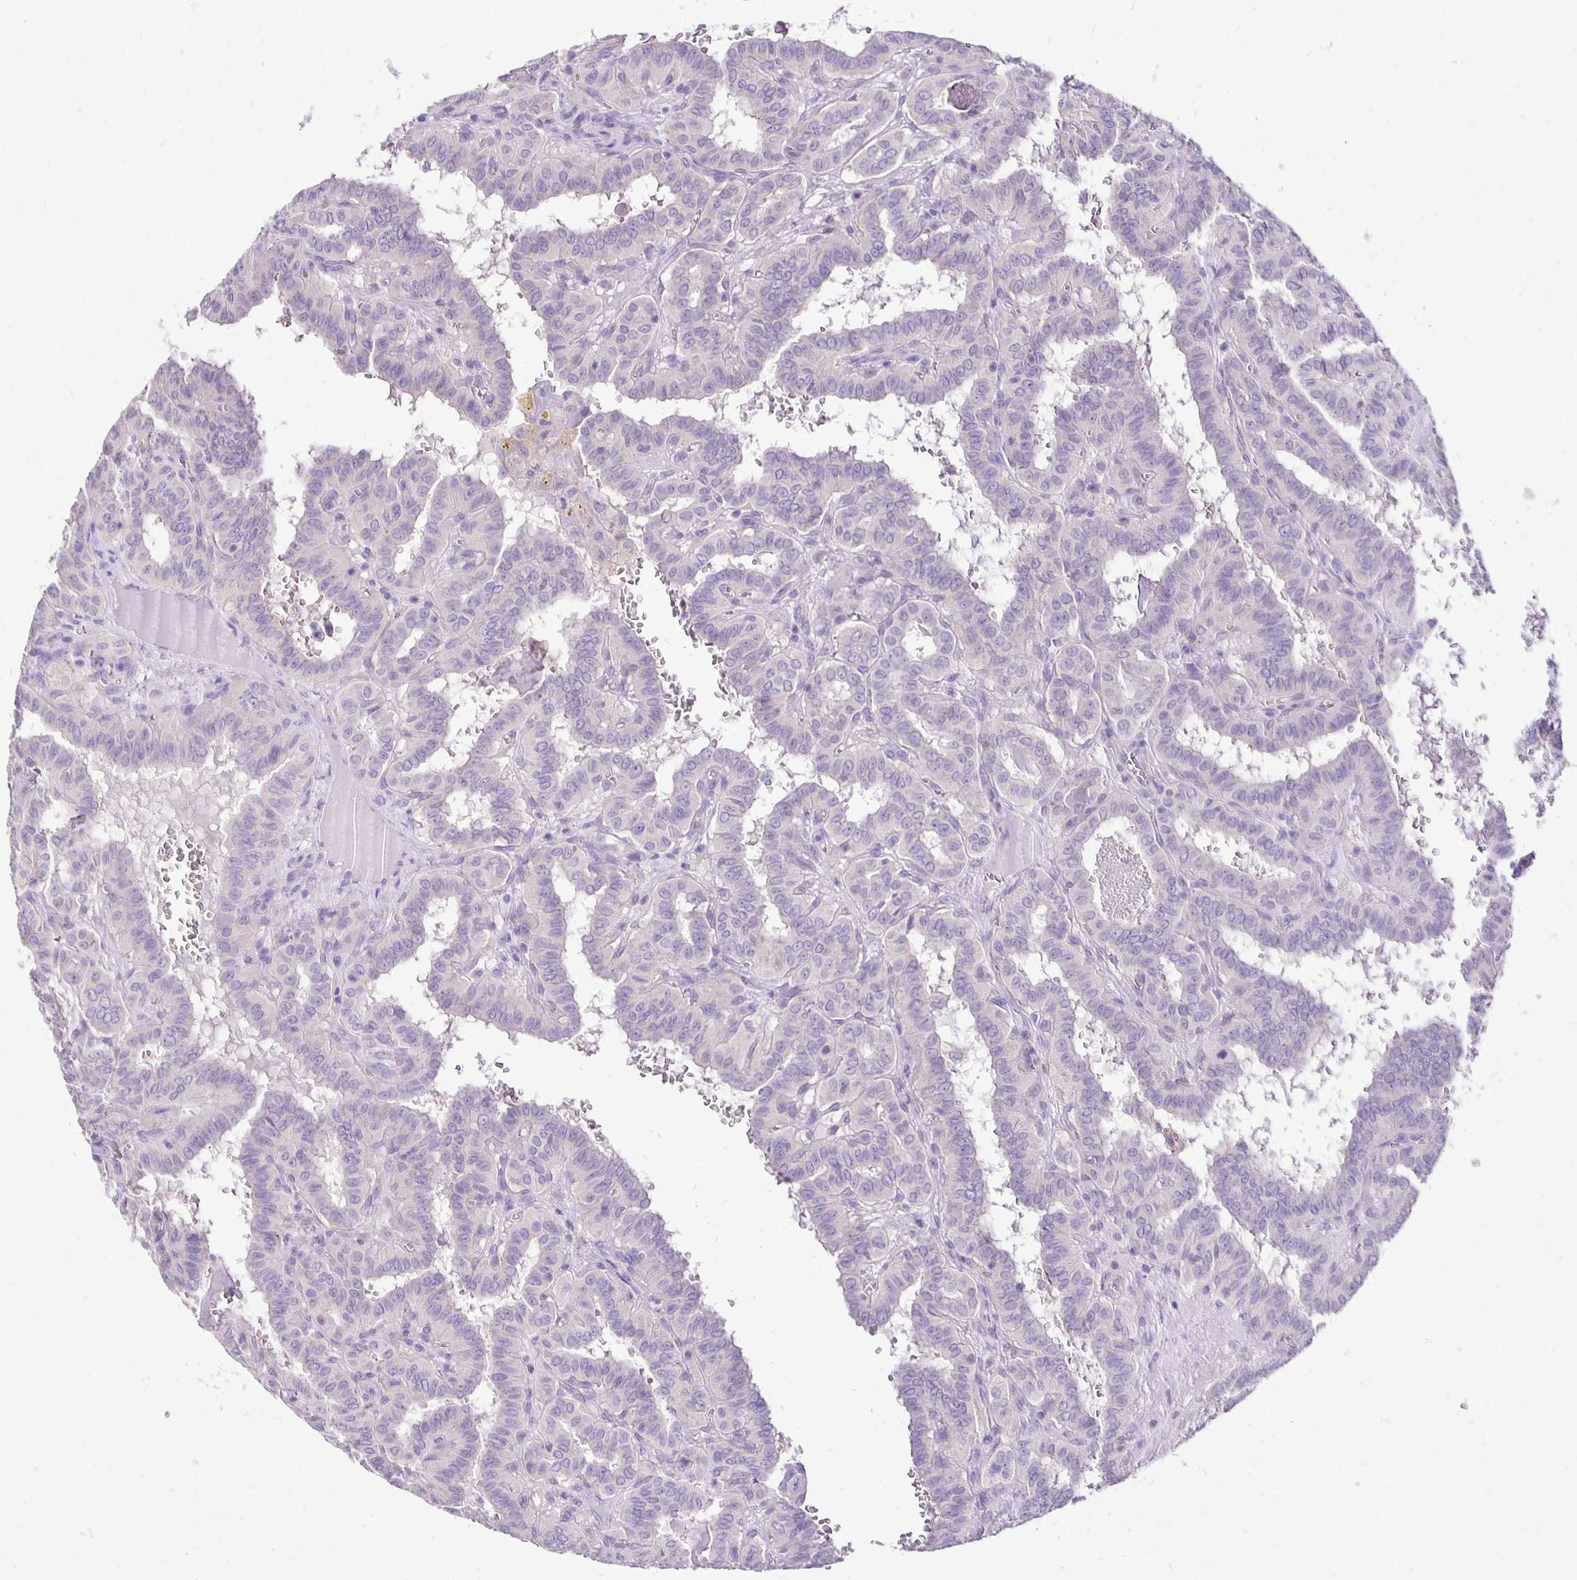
{"staining": {"intensity": "negative", "quantity": "none", "location": "none"}, "tissue": "thyroid cancer", "cell_type": "Tumor cells", "image_type": "cancer", "snomed": [{"axis": "morphology", "description": "Papillary adenocarcinoma, NOS"}, {"axis": "topography", "description": "Thyroid gland"}], "caption": "There is no significant positivity in tumor cells of thyroid papillary adenocarcinoma.", "gene": "ANKRD45", "patient": {"sex": "female", "age": 21}}